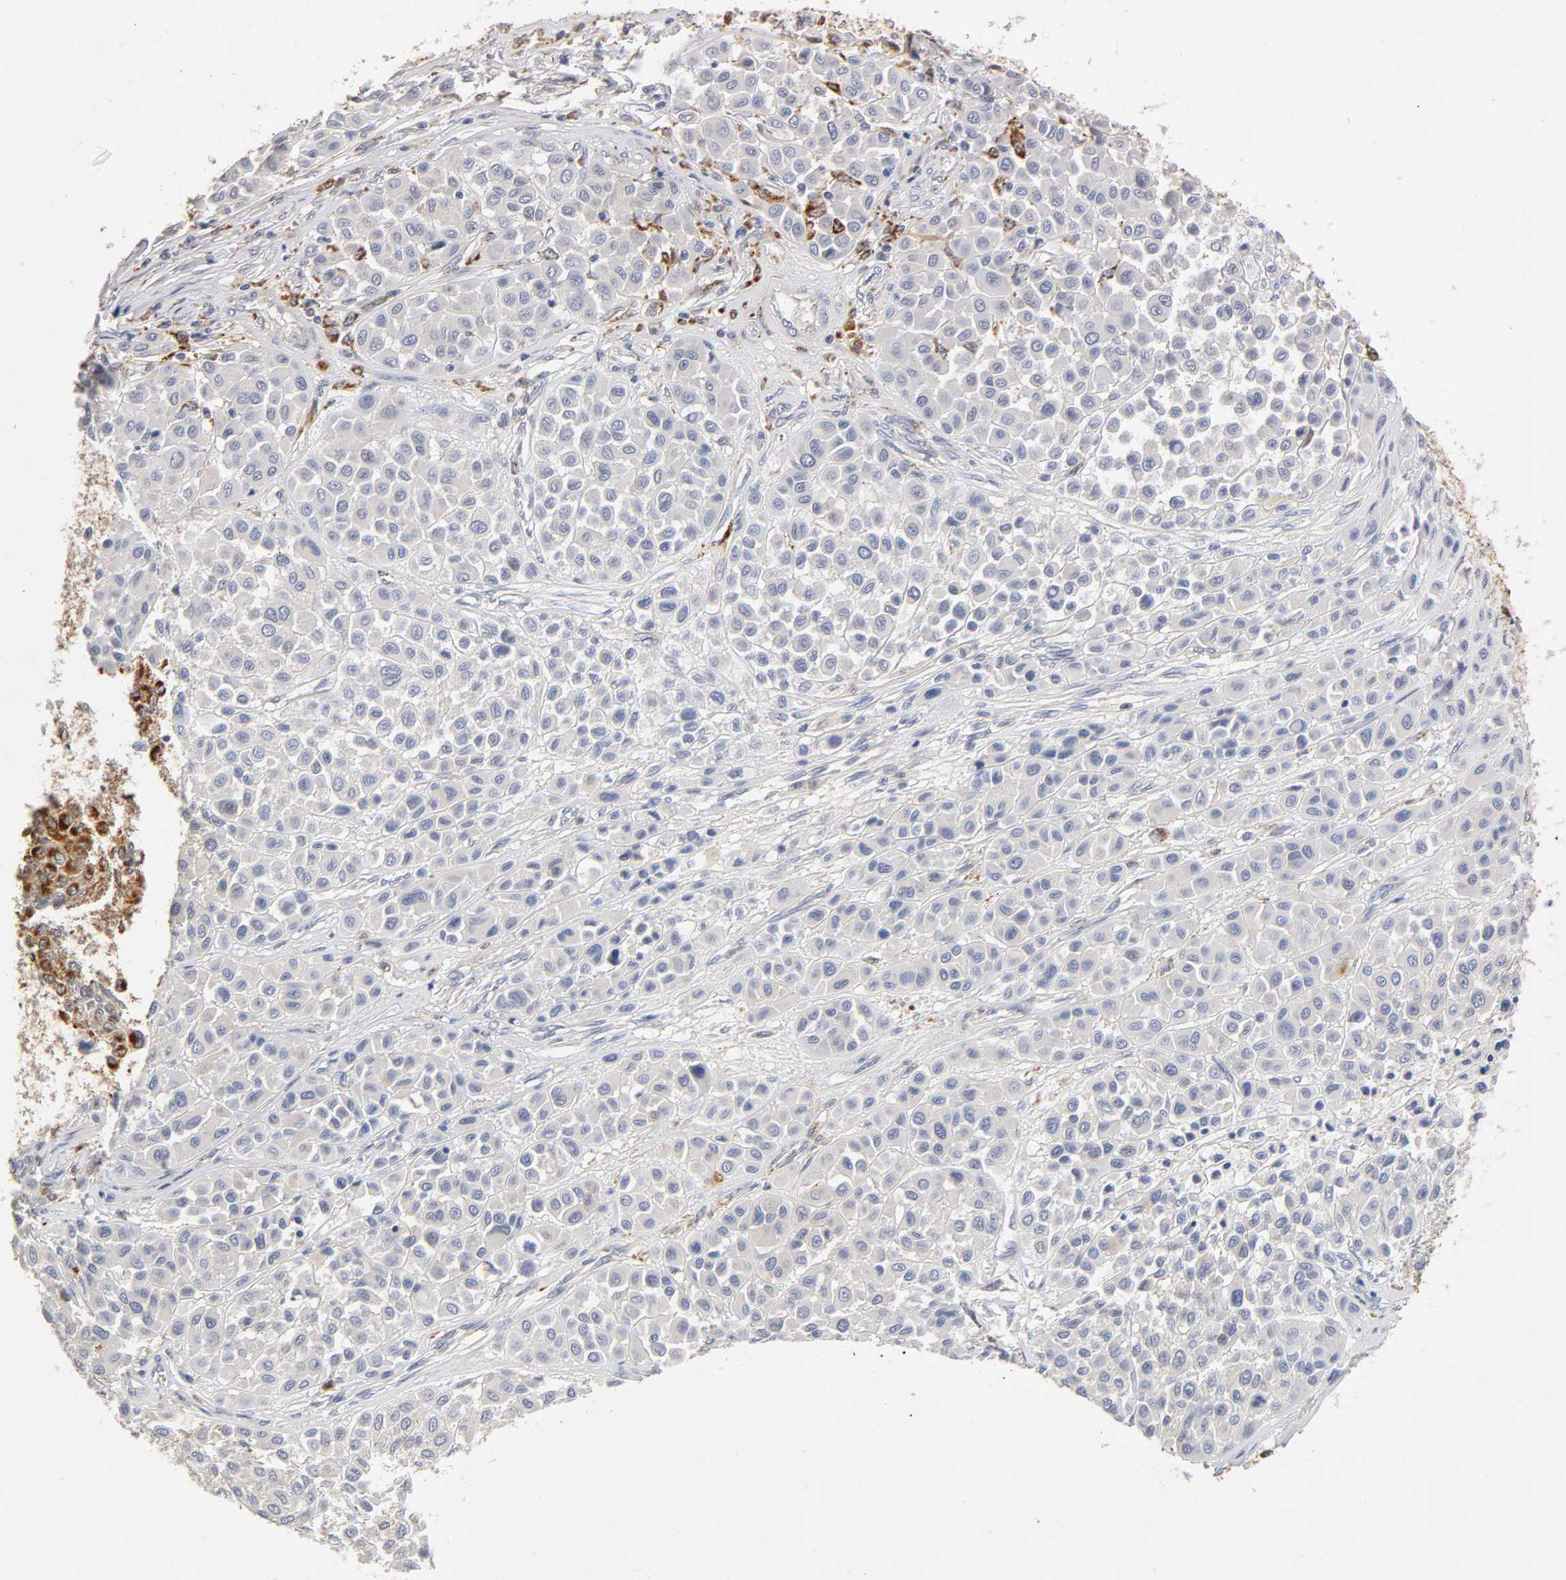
{"staining": {"intensity": "moderate", "quantity": "<25%", "location": "cytoplasmic/membranous"}, "tissue": "melanoma", "cell_type": "Tumor cells", "image_type": "cancer", "snomed": [{"axis": "morphology", "description": "Malignant melanoma, Metastatic site"}, {"axis": "topography", "description": "Soft tissue"}], "caption": "Protein staining exhibits moderate cytoplasmic/membranous staining in about <25% of tumor cells in melanoma.", "gene": "ISG15", "patient": {"sex": "male", "age": 41}}